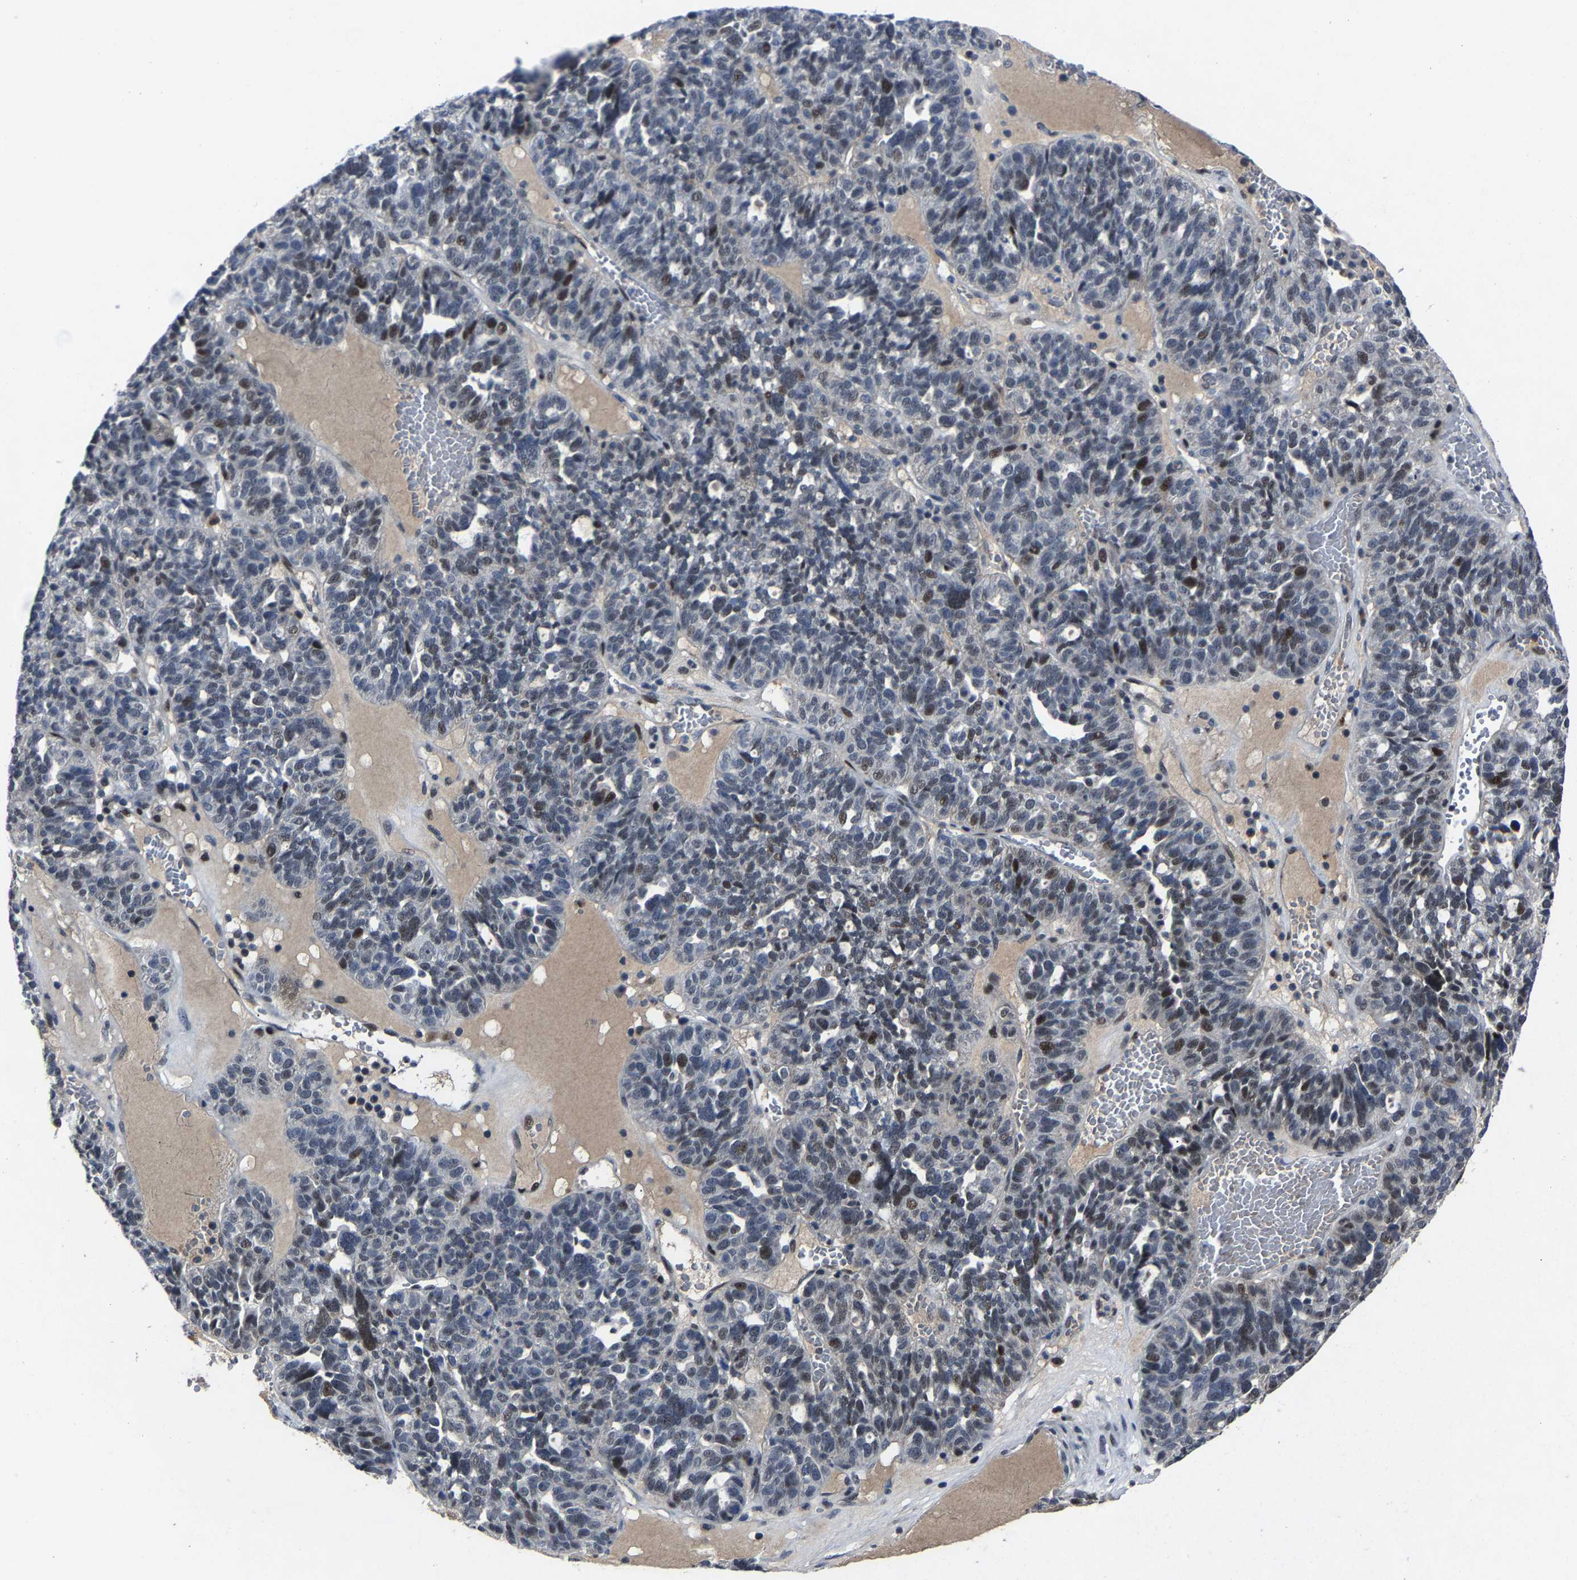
{"staining": {"intensity": "moderate", "quantity": "<25%", "location": "nuclear"}, "tissue": "ovarian cancer", "cell_type": "Tumor cells", "image_type": "cancer", "snomed": [{"axis": "morphology", "description": "Cystadenocarcinoma, serous, NOS"}, {"axis": "topography", "description": "Ovary"}], "caption": "Ovarian cancer (serous cystadenocarcinoma) was stained to show a protein in brown. There is low levels of moderate nuclear positivity in about <25% of tumor cells.", "gene": "LSM8", "patient": {"sex": "female", "age": 59}}